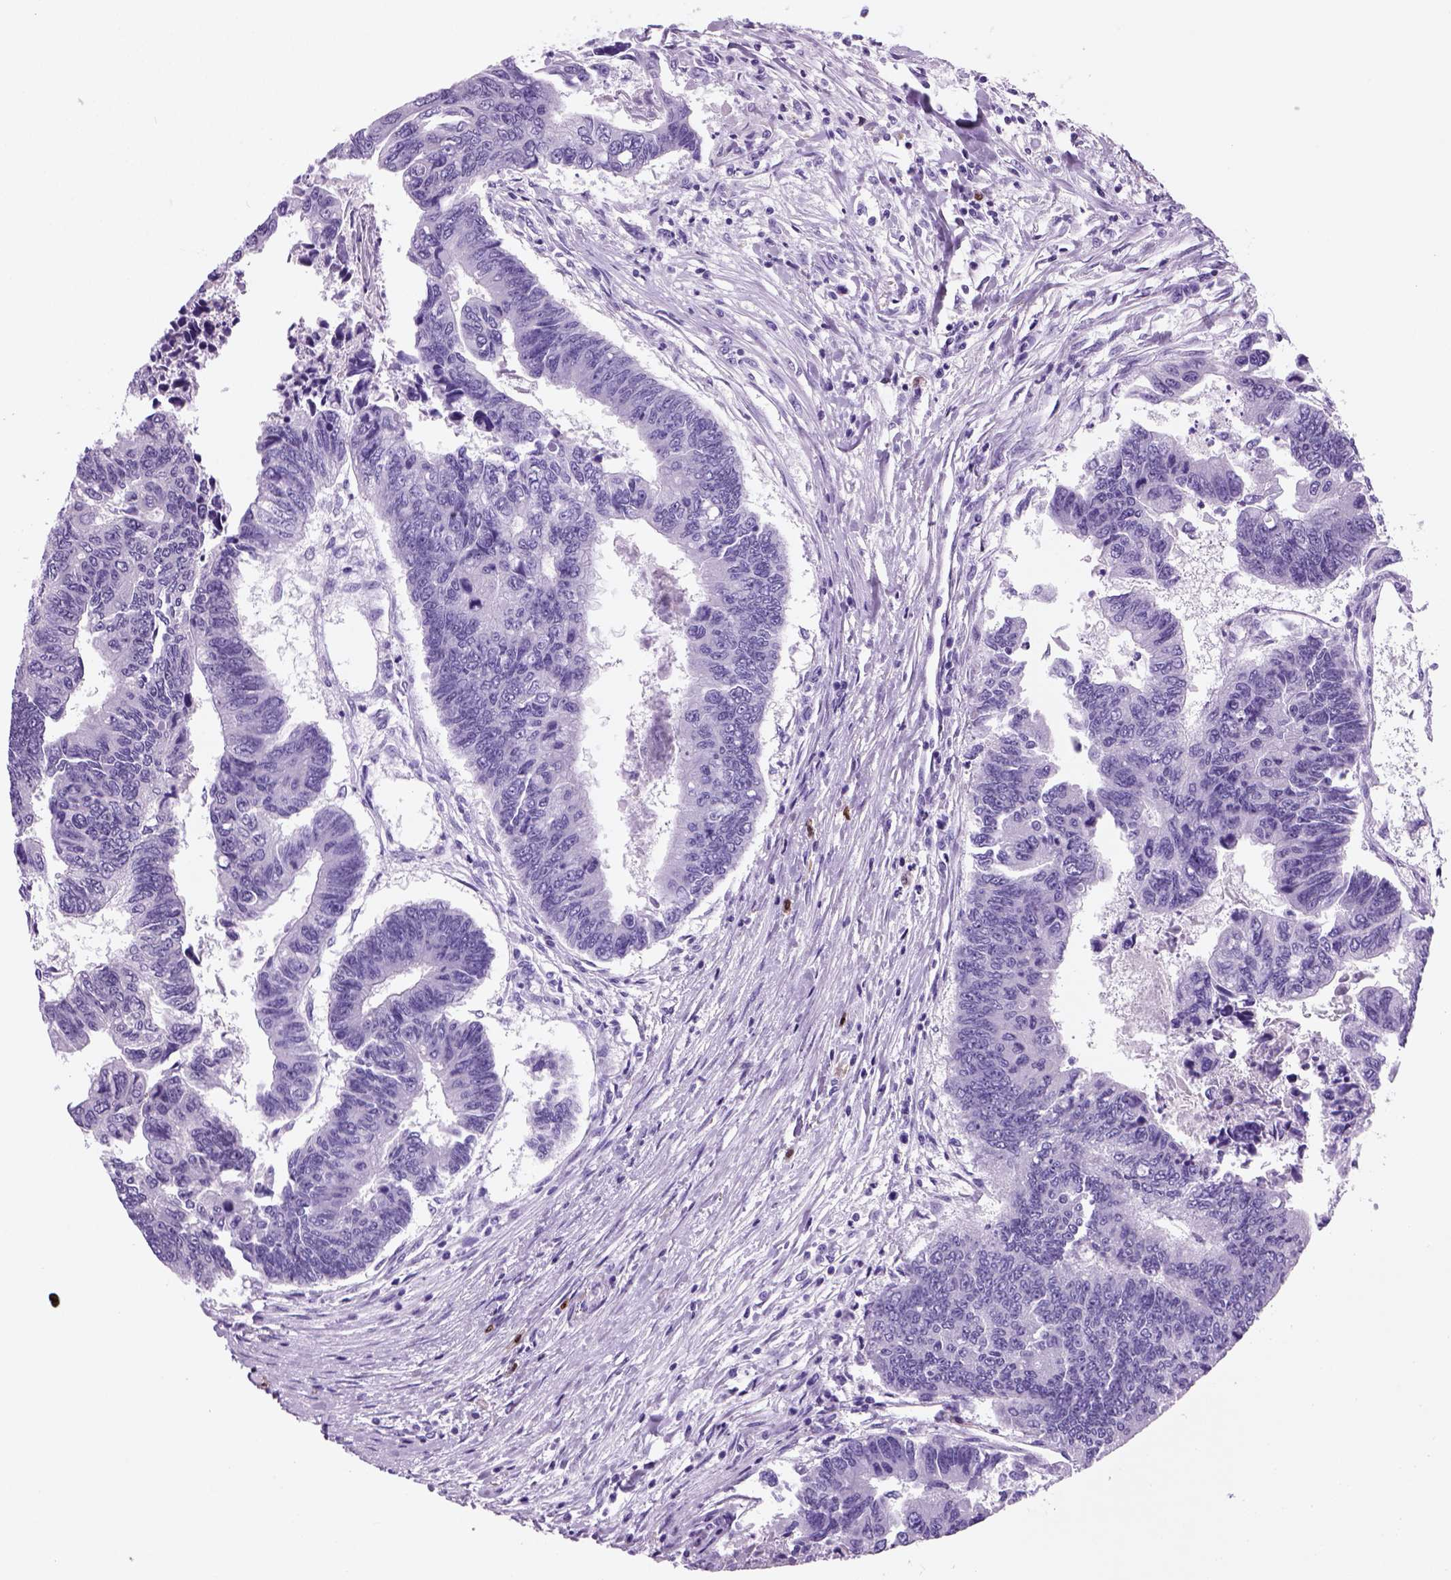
{"staining": {"intensity": "negative", "quantity": "none", "location": "none"}, "tissue": "colorectal cancer", "cell_type": "Tumor cells", "image_type": "cancer", "snomed": [{"axis": "morphology", "description": "Adenocarcinoma, NOS"}, {"axis": "topography", "description": "Colon"}], "caption": "Immunohistochemical staining of human colorectal cancer shows no significant expression in tumor cells.", "gene": "MZB1", "patient": {"sex": "female", "age": 65}}